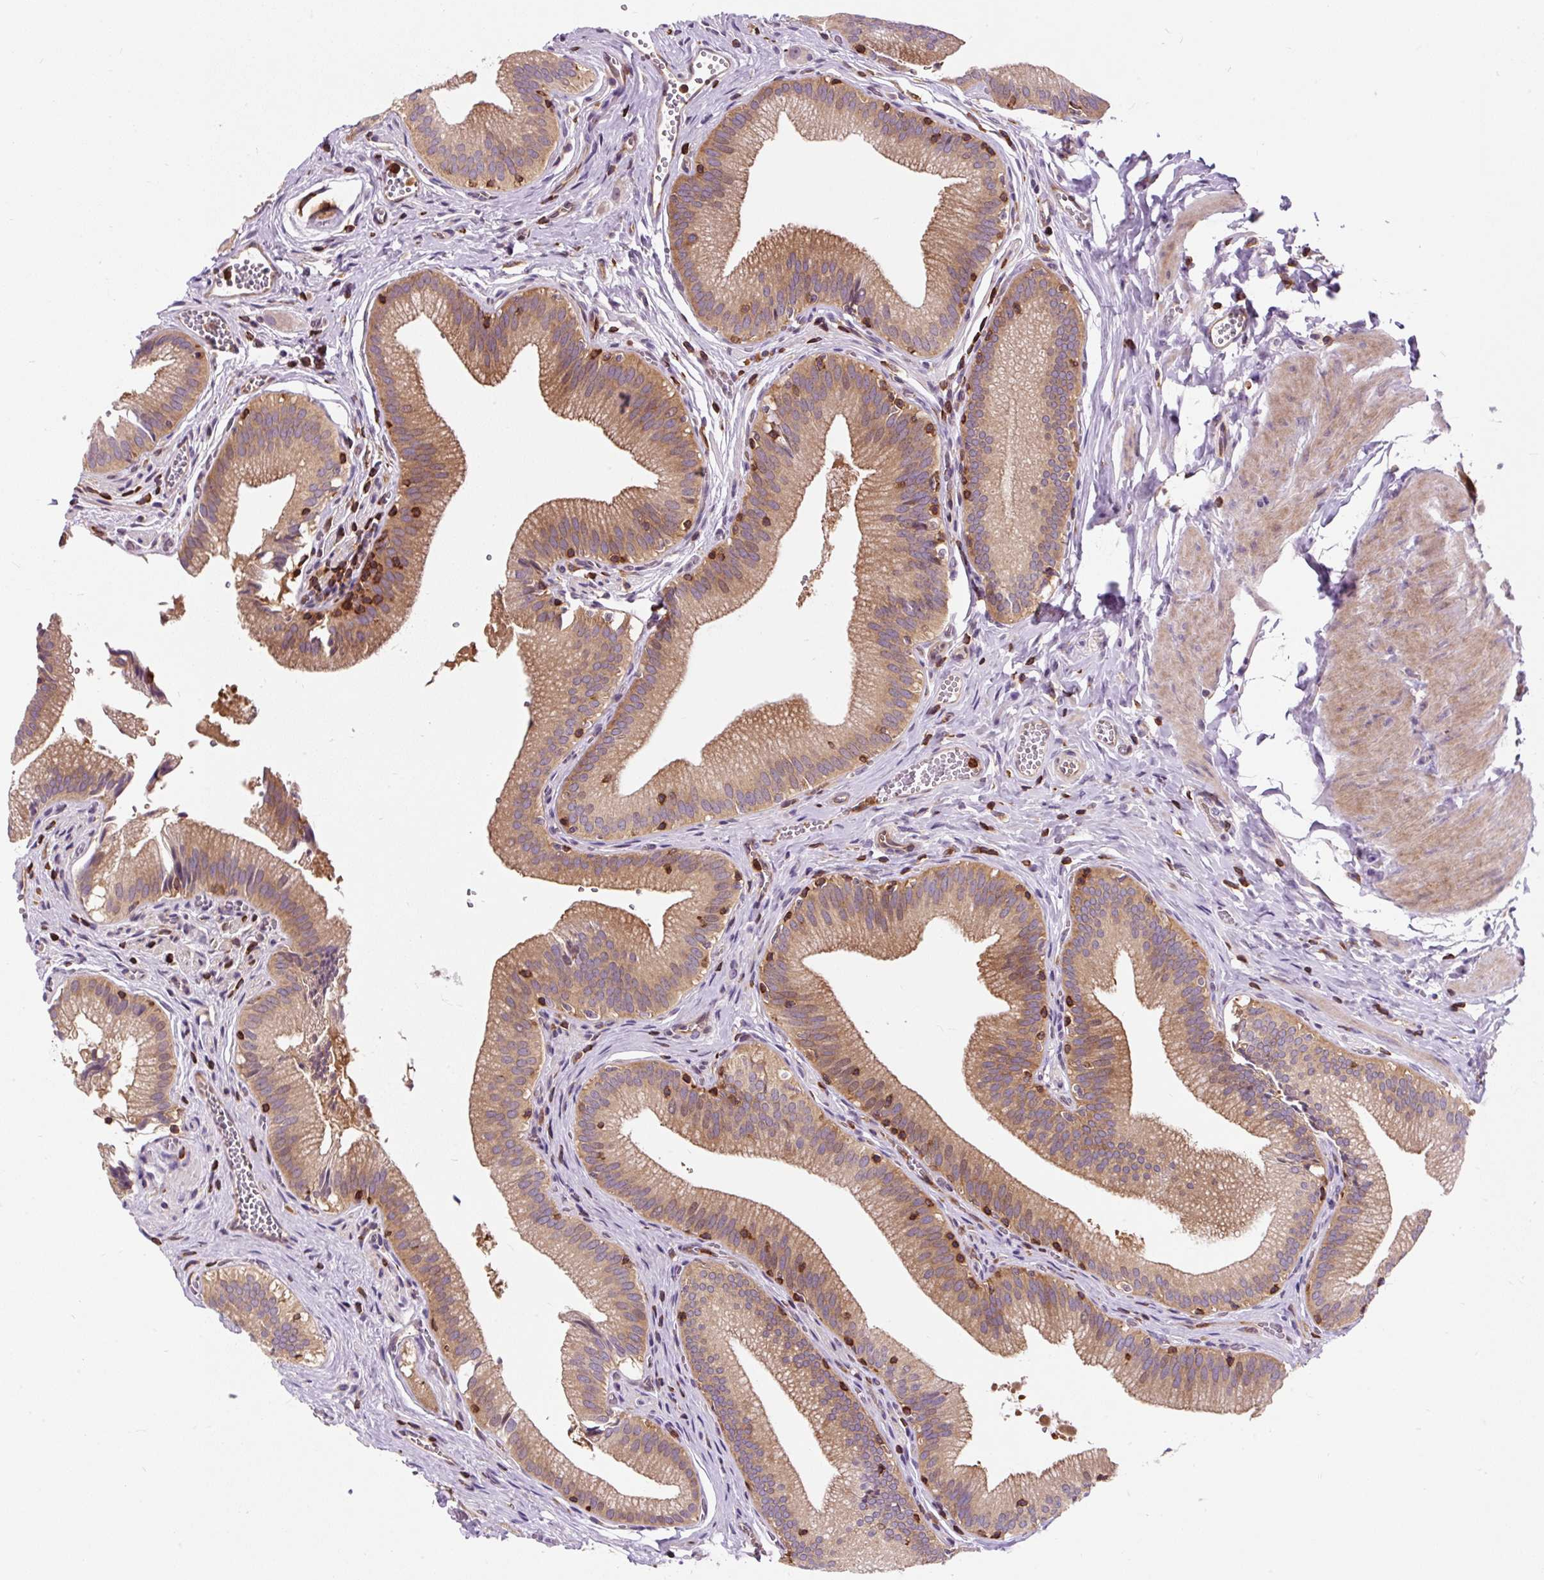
{"staining": {"intensity": "moderate", "quantity": ">75%", "location": "cytoplasmic/membranous"}, "tissue": "gallbladder", "cell_type": "Glandular cells", "image_type": "normal", "snomed": [{"axis": "morphology", "description": "Normal tissue, NOS"}, {"axis": "topography", "description": "Gallbladder"}, {"axis": "topography", "description": "Peripheral nerve tissue"}], "caption": "Gallbladder stained with immunohistochemistry (IHC) displays moderate cytoplasmic/membranous expression in approximately >75% of glandular cells. The staining was performed using DAB (3,3'-diaminobenzidine) to visualize the protein expression in brown, while the nuclei were stained in blue with hematoxylin (Magnification: 20x).", "gene": "CISD3", "patient": {"sex": "male", "age": 17}}